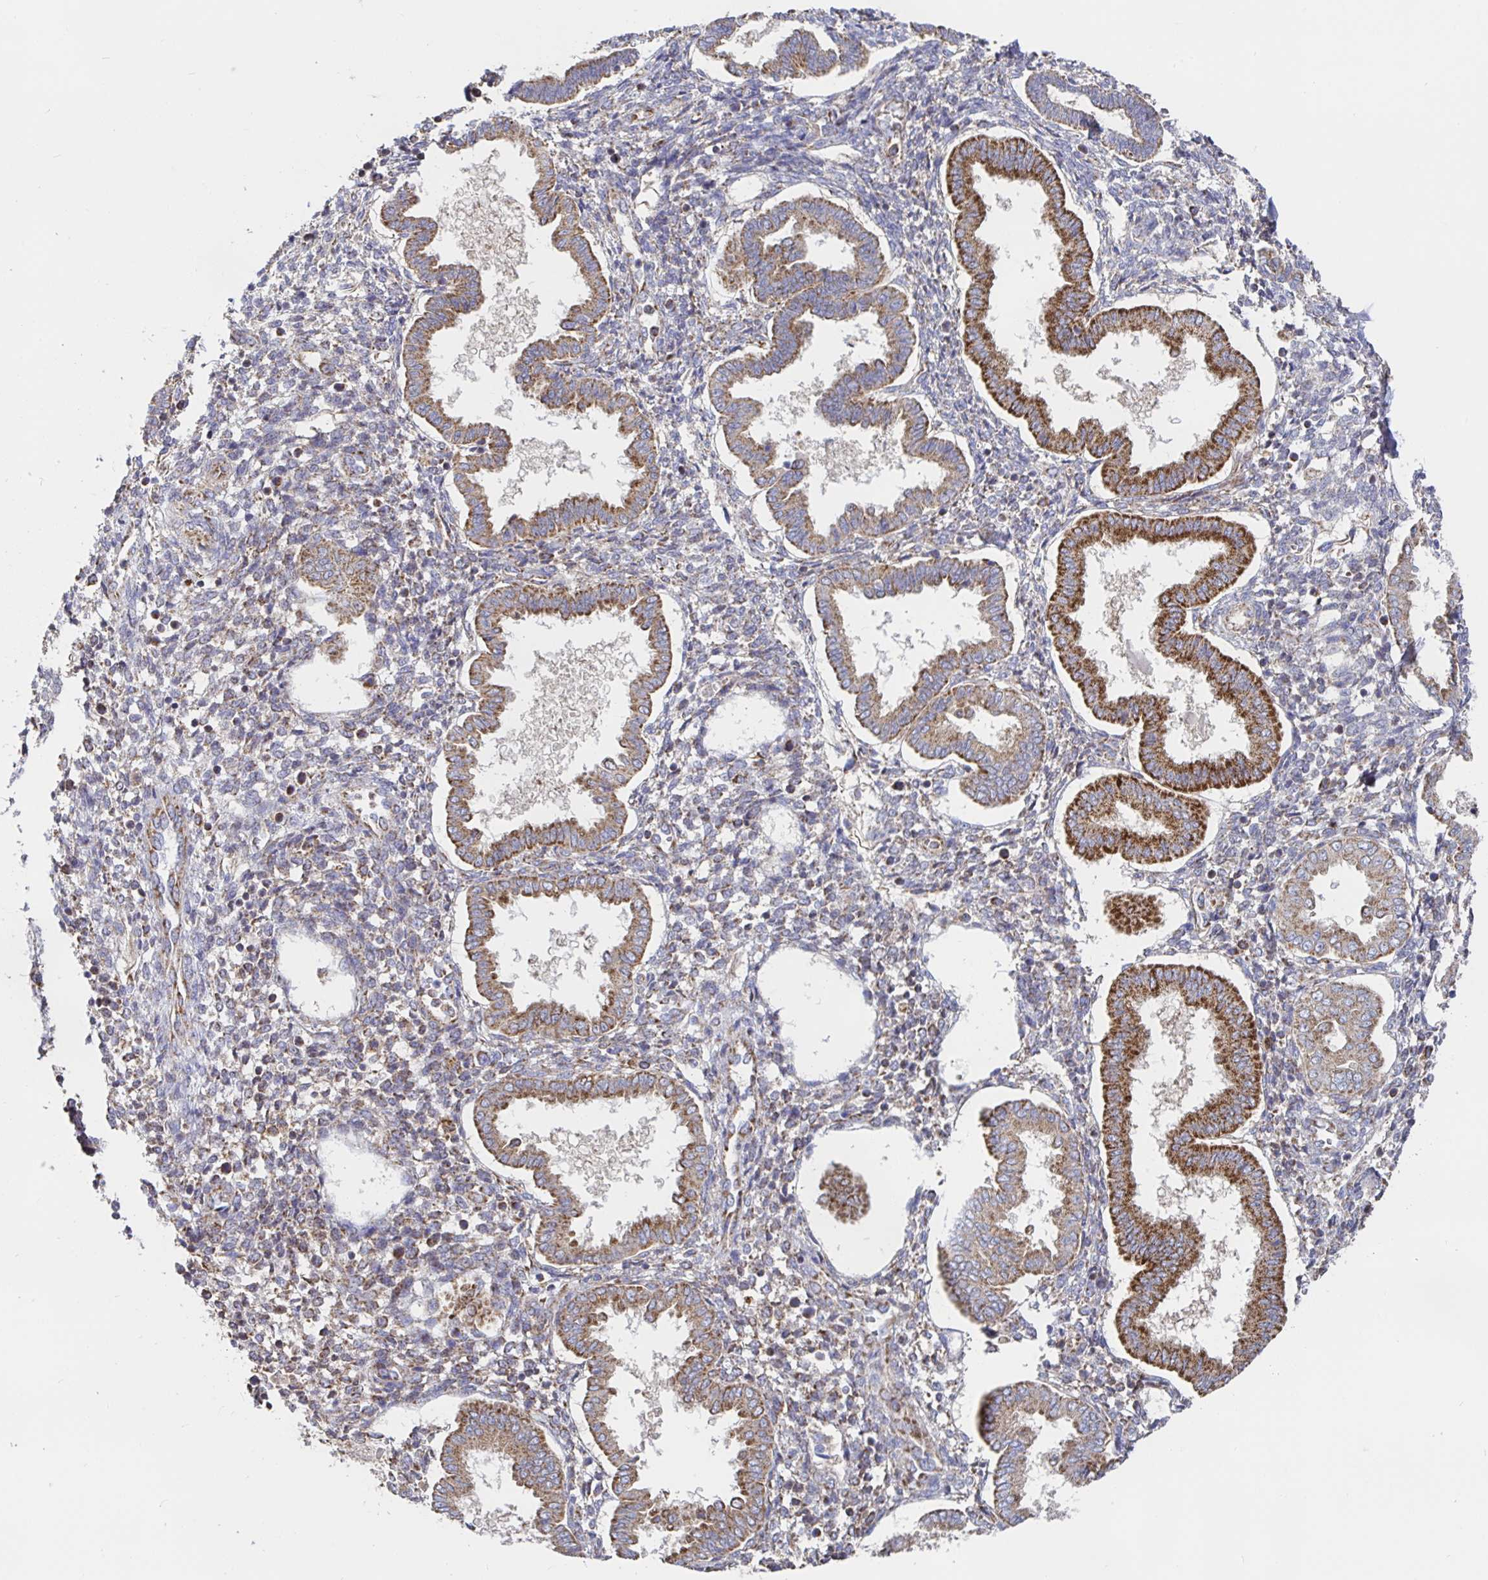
{"staining": {"intensity": "weak", "quantity": "<25%", "location": "cytoplasmic/membranous"}, "tissue": "endometrium", "cell_type": "Cells in endometrial stroma", "image_type": "normal", "snomed": [{"axis": "morphology", "description": "Normal tissue, NOS"}, {"axis": "topography", "description": "Endometrium"}], "caption": "A histopathology image of endometrium stained for a protein reveals no brown staining in cells in endometrial stroma.", "gene": "PRDX3", "patient": {"sex": "female", "age": 24}}